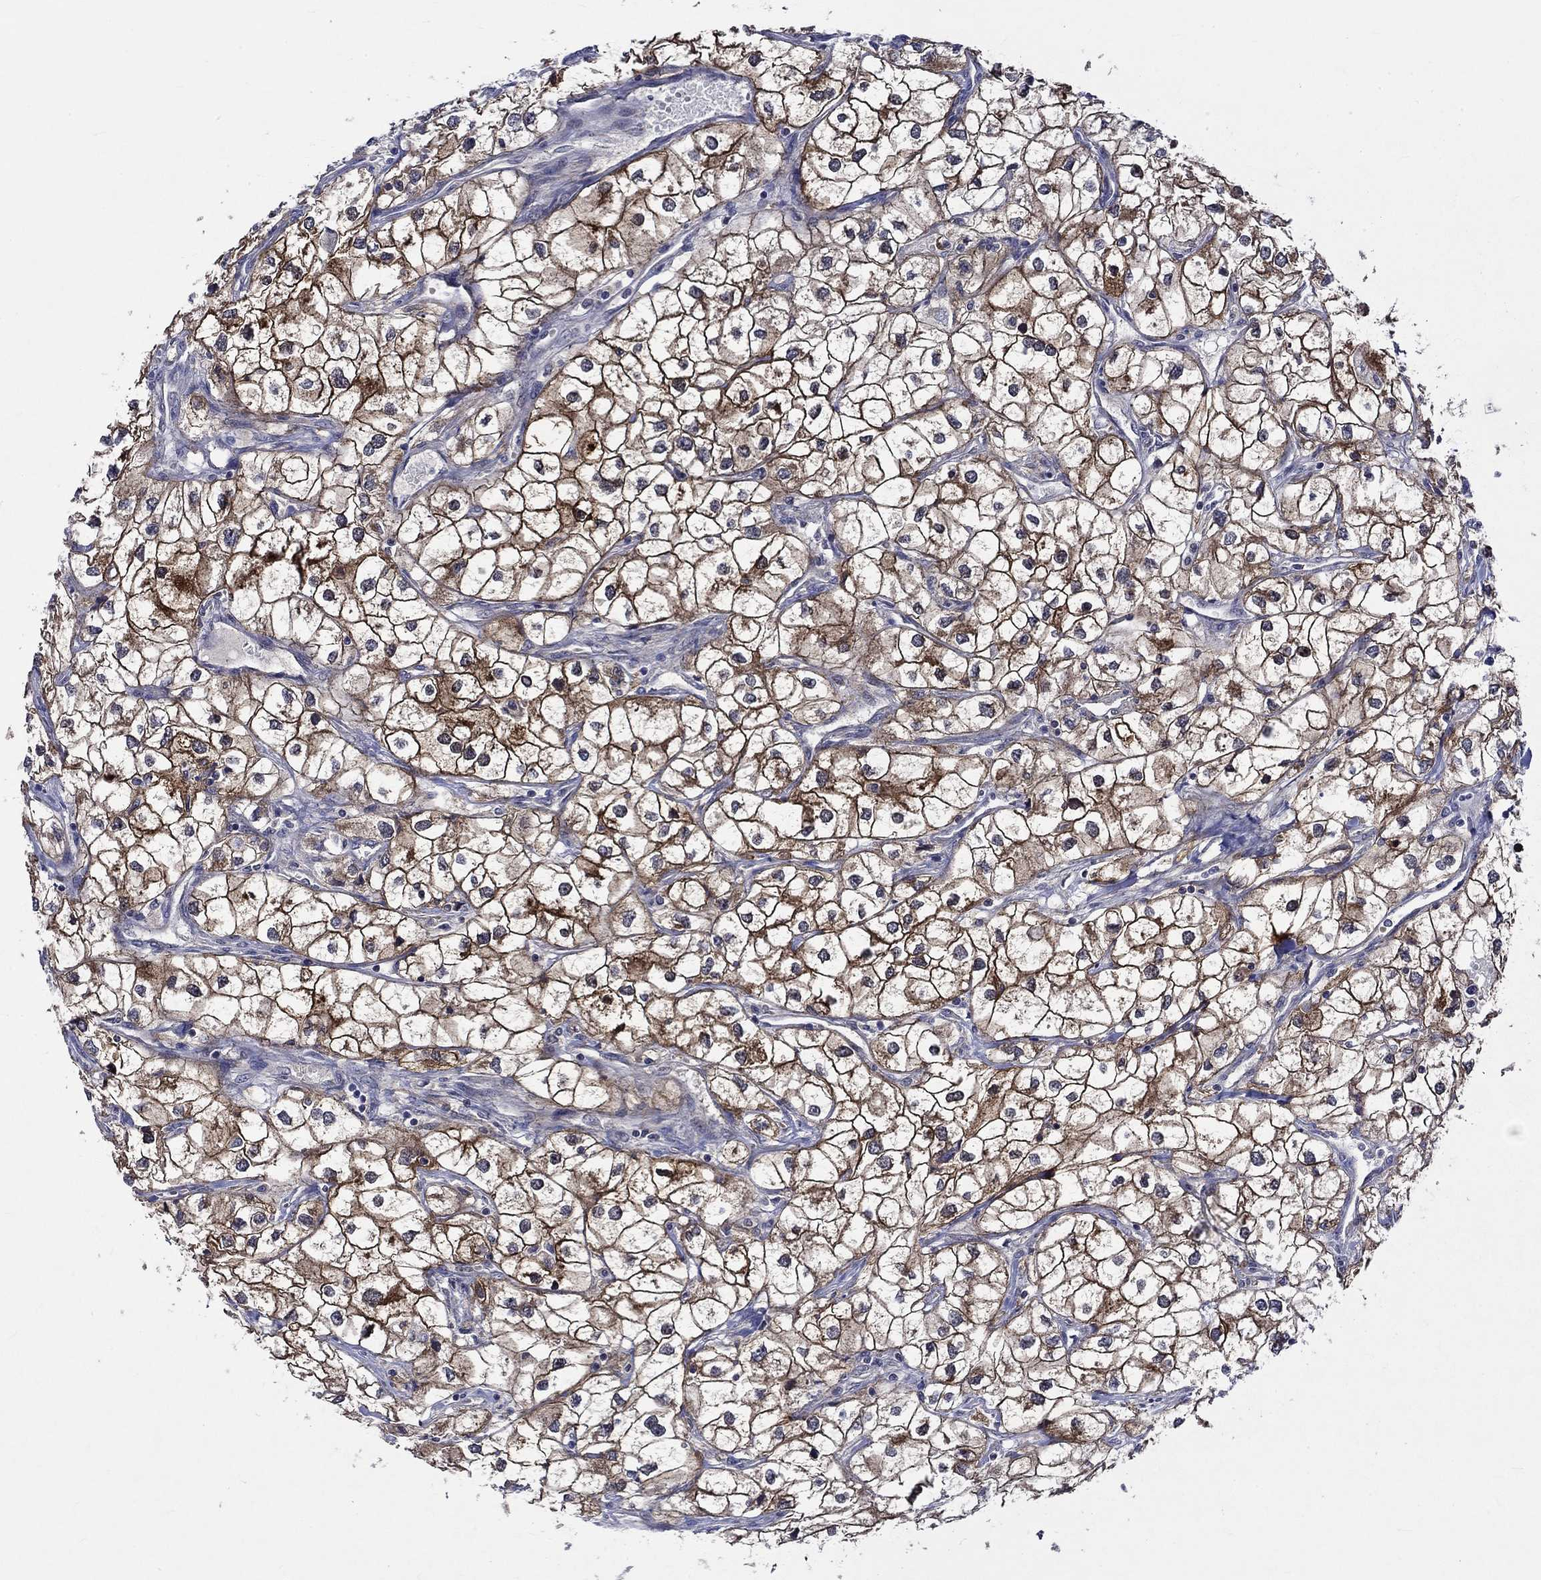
{"staining": {"intensity": "strong", "quantity": ">75%", "location": "cytoplasmic/membranous"}, "tissue": "renal cancer", "cell_type": "Tumor cells", "image_type": "cancer", "snomed": [{"axis": "morphology", "description": "Adenocarcinoma, NOS"}, {"axis": "topography", "description": "Kidney"}], "caption": "Immunohistochemical staining of human adenocarcinoma (renal) shows strong cytoplasmic/membranous protein staining in about >75% of tumor cells.", "gene": "CRYAB", "patient": {"sex": "male", "age": 59}}